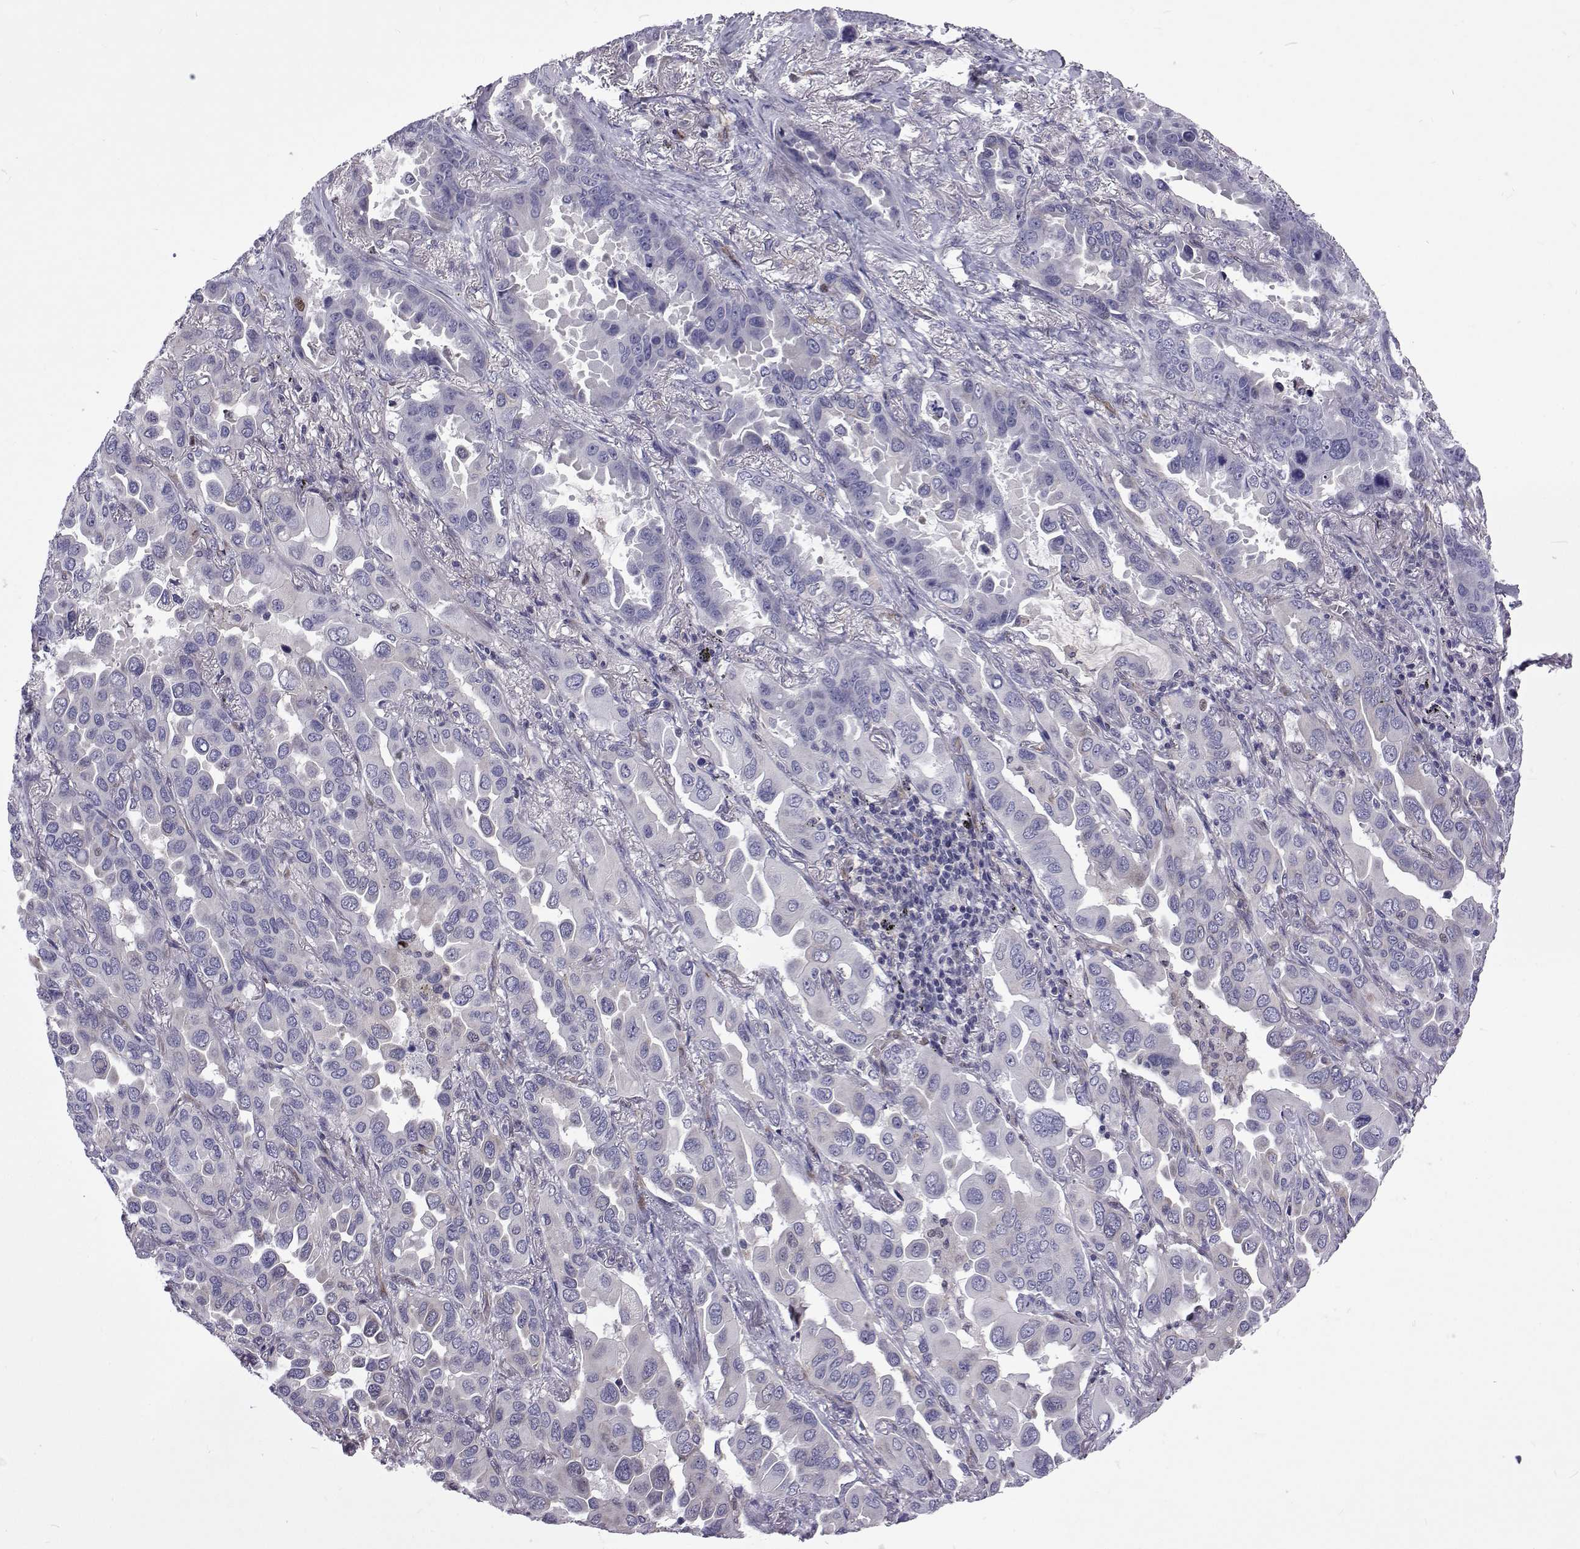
{"staining": {"intensity": "negative", "quantity": "none", "location": "none"}, "tissue": "lung cancer", "cell_type": "Tumor cells", "image_type": "cancer", "snomed": [{"axis": "morphology", "description": "Adenocarcinoma, NOS"}, {"axis": "topography", "description": "Lung"}], "caption": "A photomicrograph of human lung cancer is negative for staining in tumor cells.", "gene": "TCF15", "patient": {"sex": "male", "age": 64}}